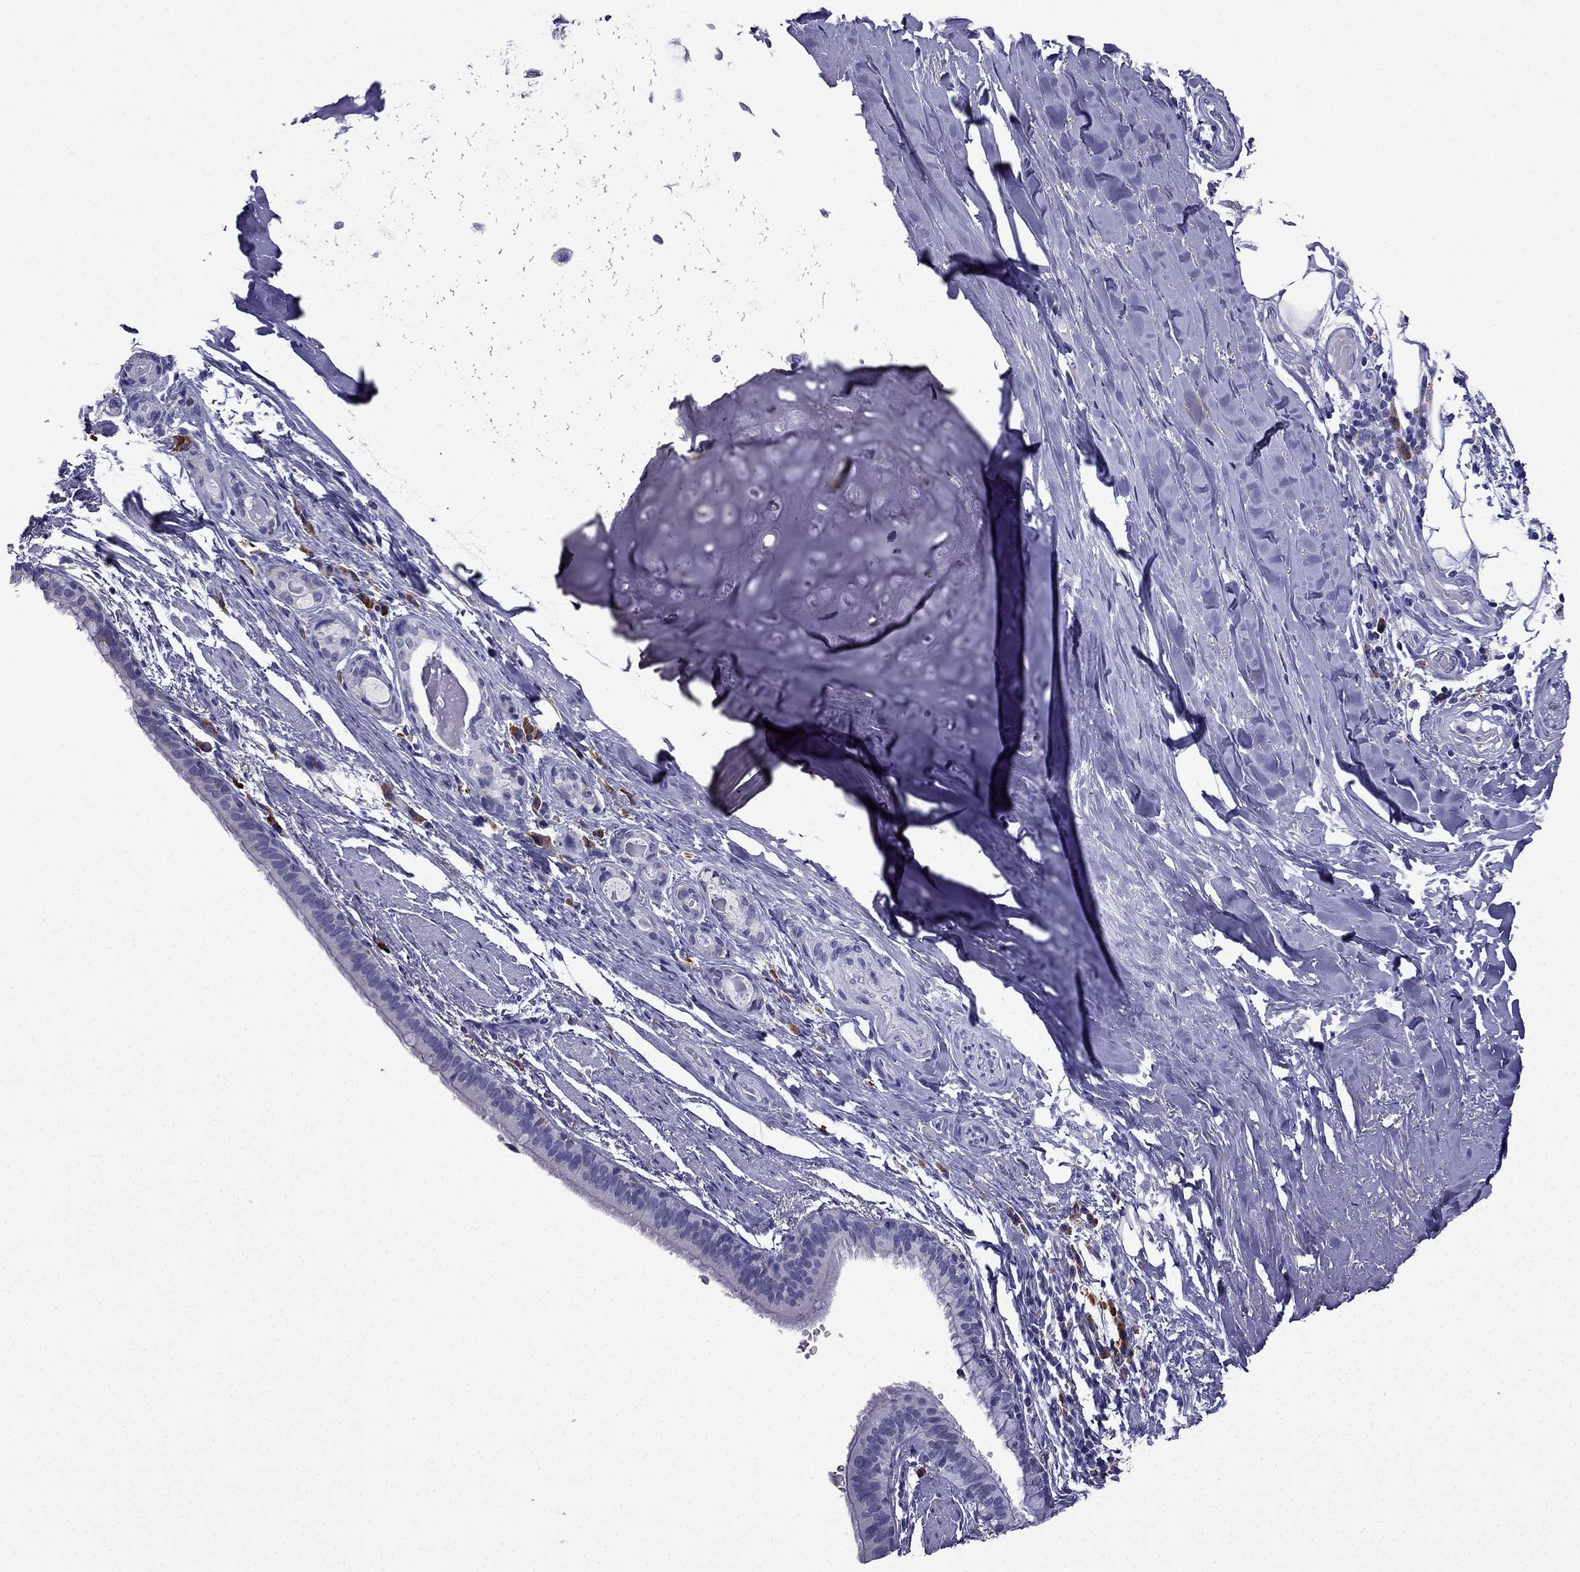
{"staining": {"intensity": "negative", "quantity": "none", "location": "none"}, "tissue": "bronchus", "cell_type": "Respiratory epithelial cells", "image_type": "normal", "snomed": [{"axis": "morphology", "description": "Normal tissue, NOS"}, {"axis": "morphology", "description": "Squamous cell carcinoma, NOS"}, {"axis": "topography", "description": "Bronchus"}, {"axis": "topography", "description": "Lung"}], "caption": "A high-resolution image shows immunohistochemistry staining of normal bronchus, which shows no significant staining in respiratory epithelial cells.", "gene": "TSSK4", "patient": {"sex": "male", "age": 69}}